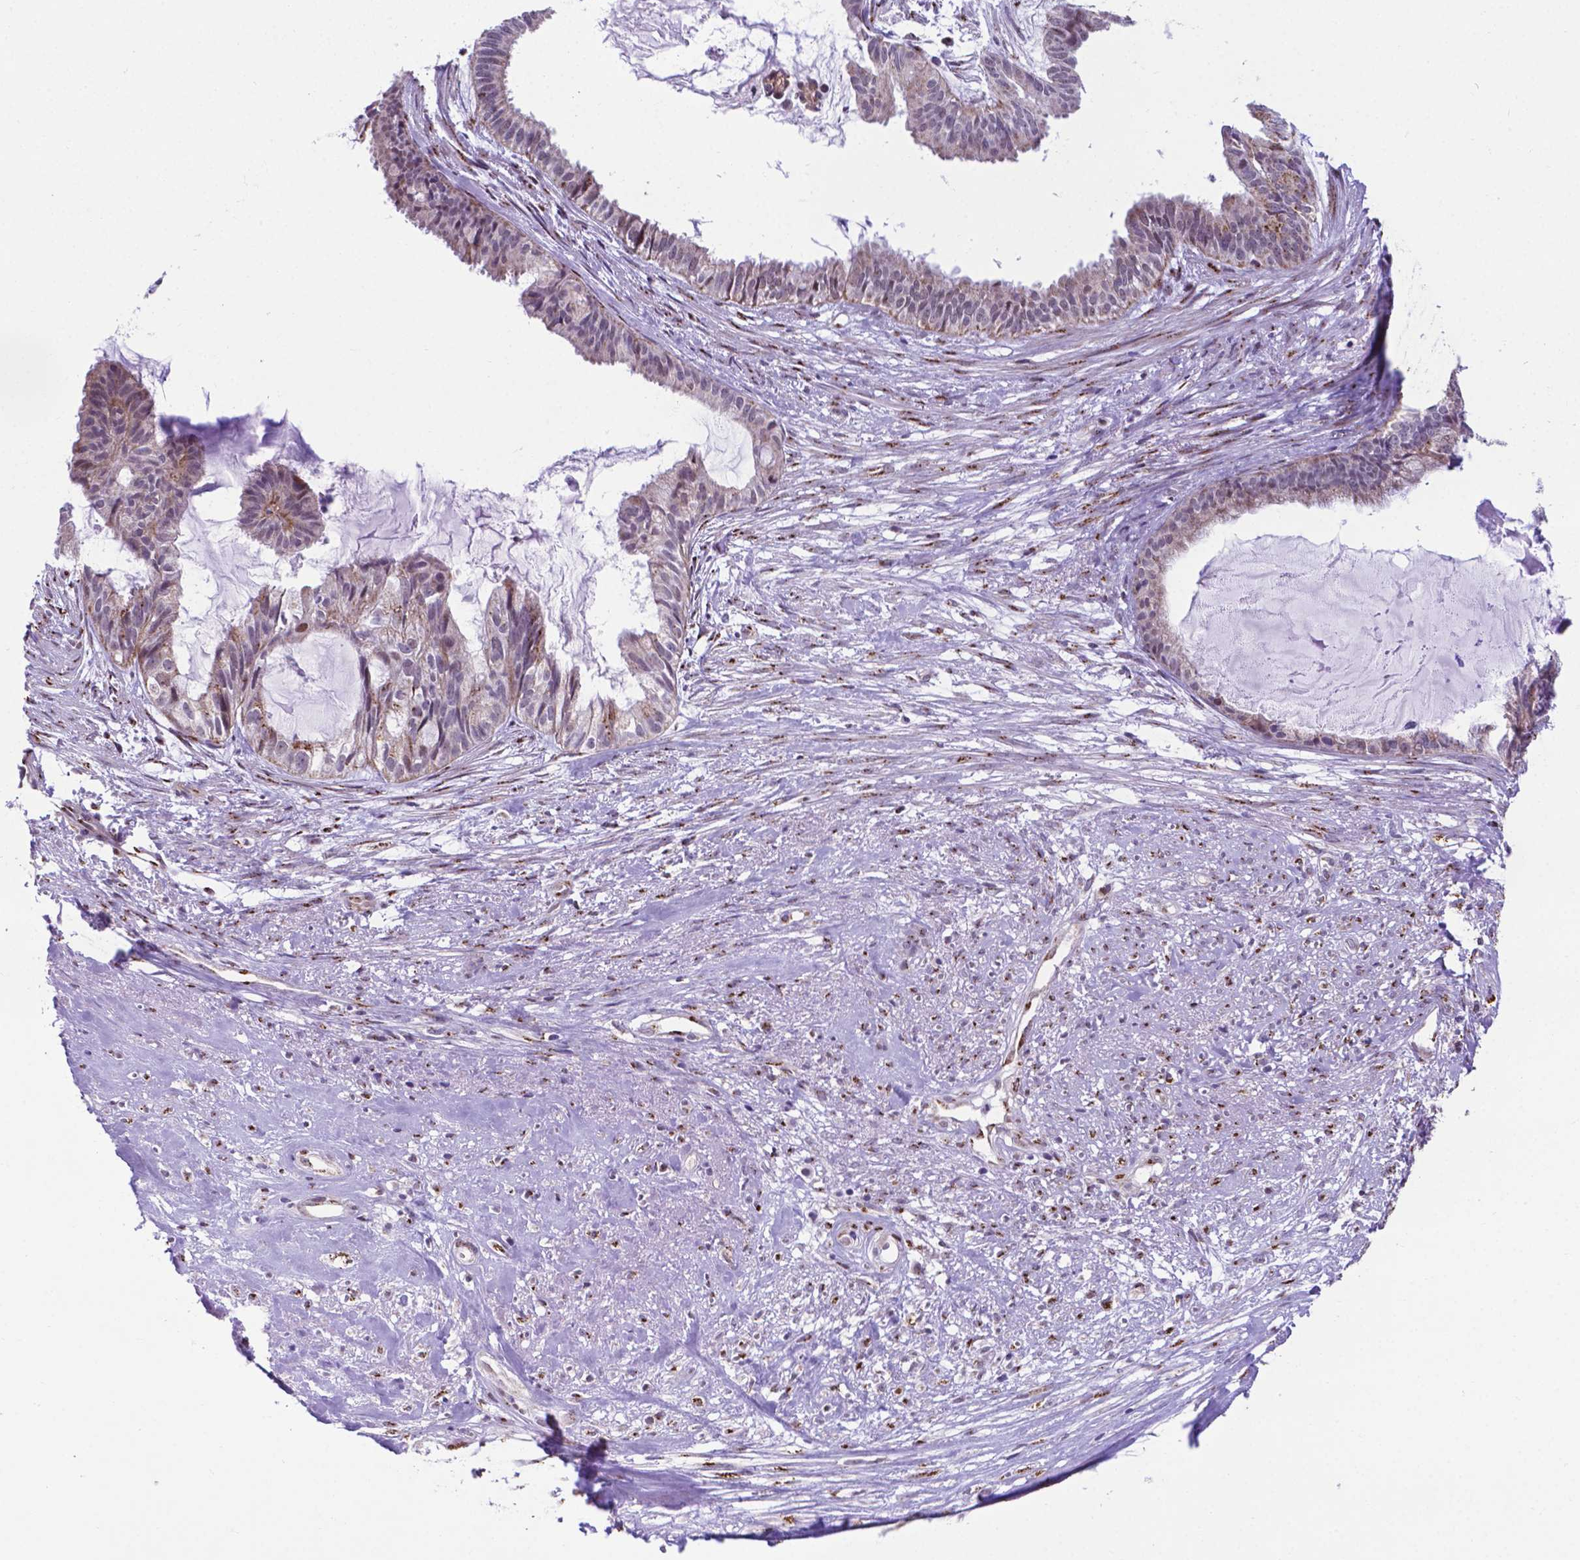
{"staining": {"intensity": "weak", "quantity": "25%-75%", "location": "cytoplasmic/membranous"}, "tissue": "endometrial cancer", "cell_type": "Tumor cells", "image_type": "cancer", "snomed": [{"axis": "morphology", "description": "Adenocarcinoma, NOS"}, {"axis": "topography", "description": "Endometrium"}], "caption": "The micrograph displays a brown stain indicating the presence of a protein in the cytoplasmic/membranous of tumor cells in endometrial adenocarcinoma.", "gene": "MRPL10", "patient": {"sex": "female", "age": 86}}